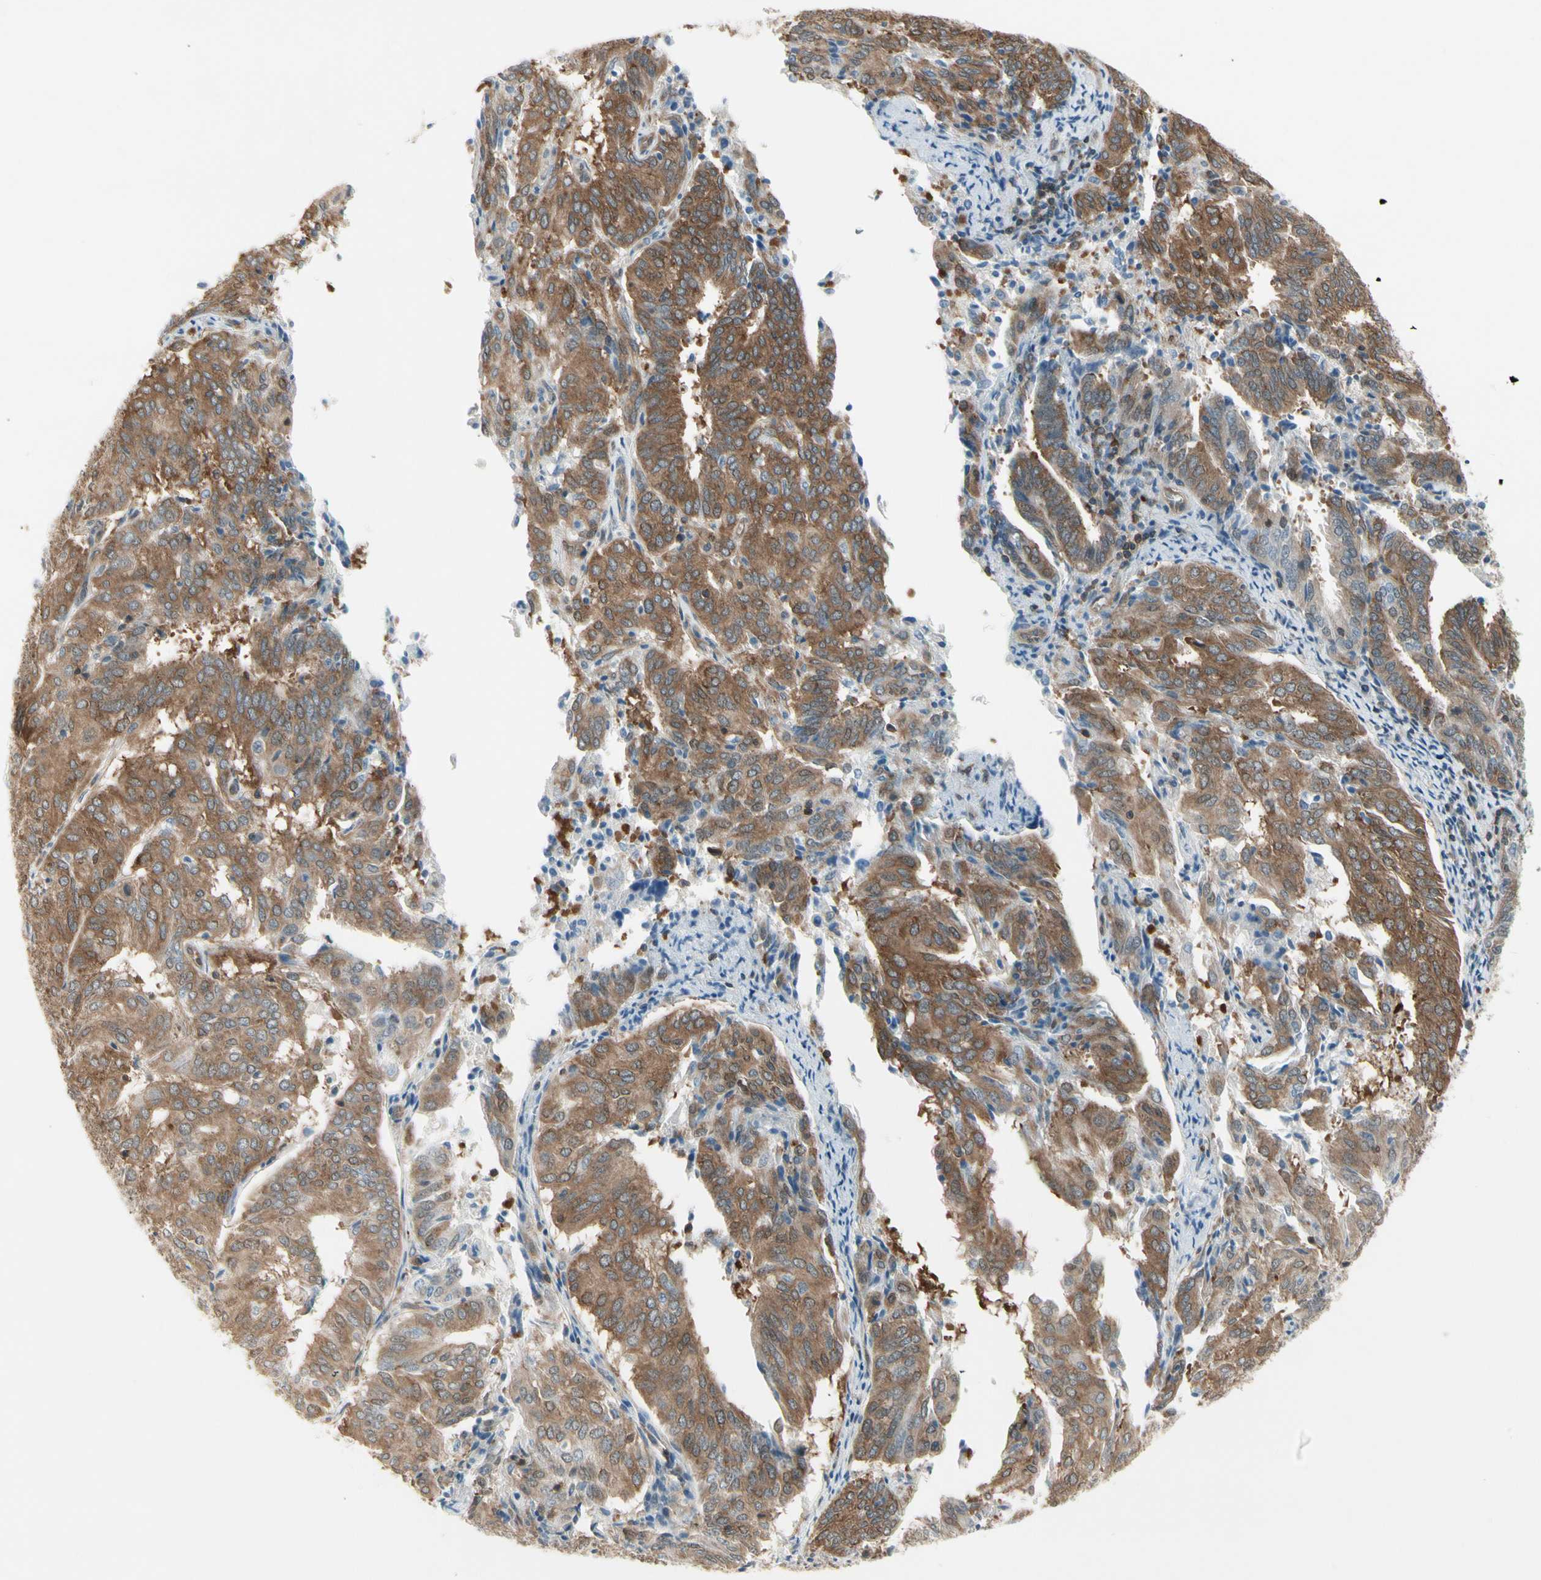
{"staining": {"intensity": "moderate", "quantity": ">75%", "location": "cytoplasmic/membranous"}, "tissue": "endometrial cancer", "cell_type": "Tumor cells", "image_type": "cancer", "snomed": [{"axis": "morphology", "description": "Adenocarcinoma, NOS"}, {"axis": "topography", "description": "Uterus"}], "caption": "Endometrial adenocarcinoma stained with a brown dye exhibits moderate cytoplasmic/membranous positive staining in about >75% of tumor cells.", "gene": "OXSR1", "patient": {"sex": "female", "age": 60}}